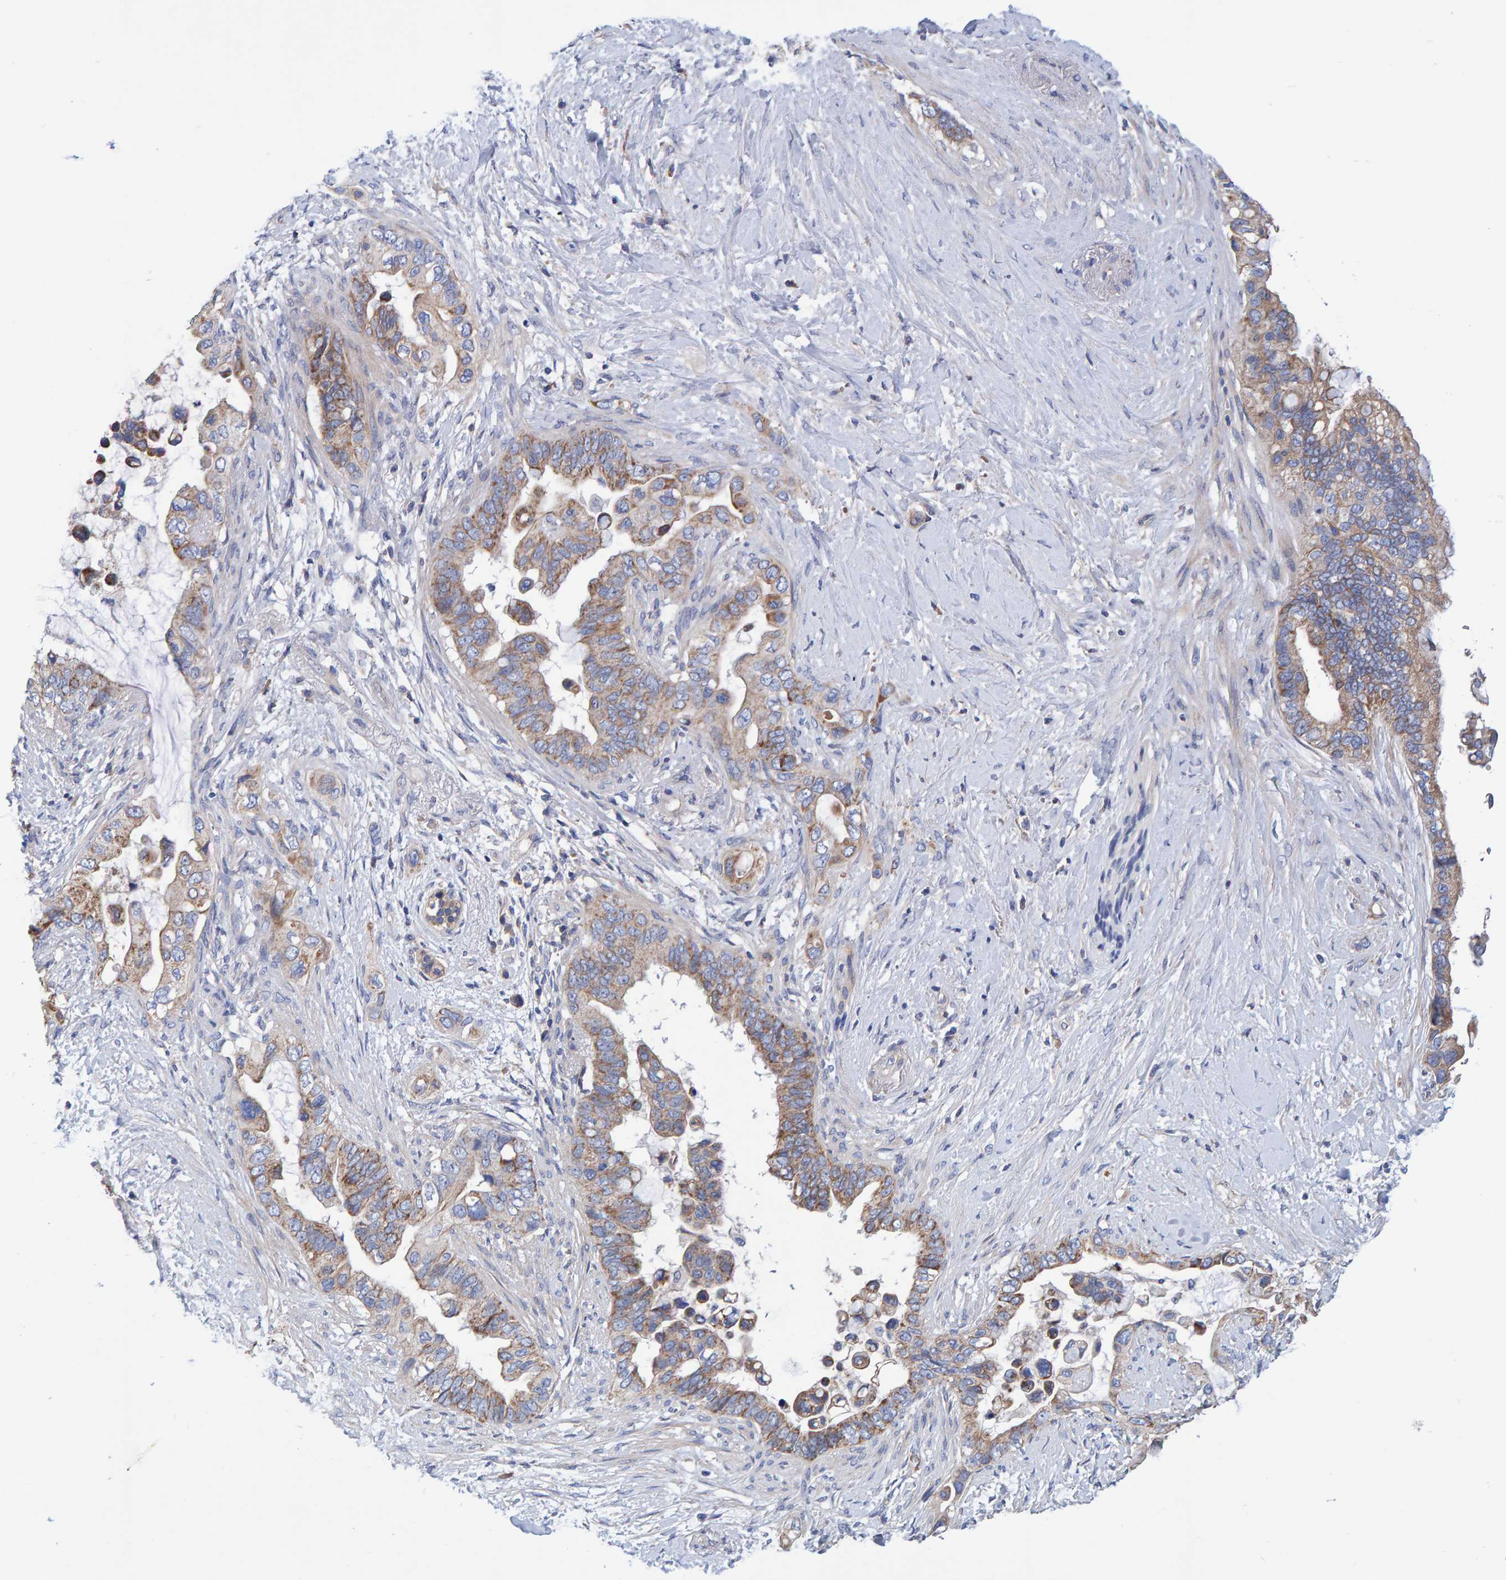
{"staining": {"intensity": "weak", "quantity": ">75%", "location": "cytoplasmic/membranous"}, "tissue": "pancreatic cancer", "cell_type": "Tumor cells", "image_type": "cancer", "snomed": [{"axis": "morphology", "description": "Adenocarcinoma, NOS"}, {"axis": "topography", "description": "Pancreas"}], "caption": "Protein expression analysis of pancreatic adenocarcinoma shows weak cytoplasmic/membranous staining in approximately >75% of tumor cells.", "gene": "EFR3A", "patient": {"sex": "female", "age": 56}}